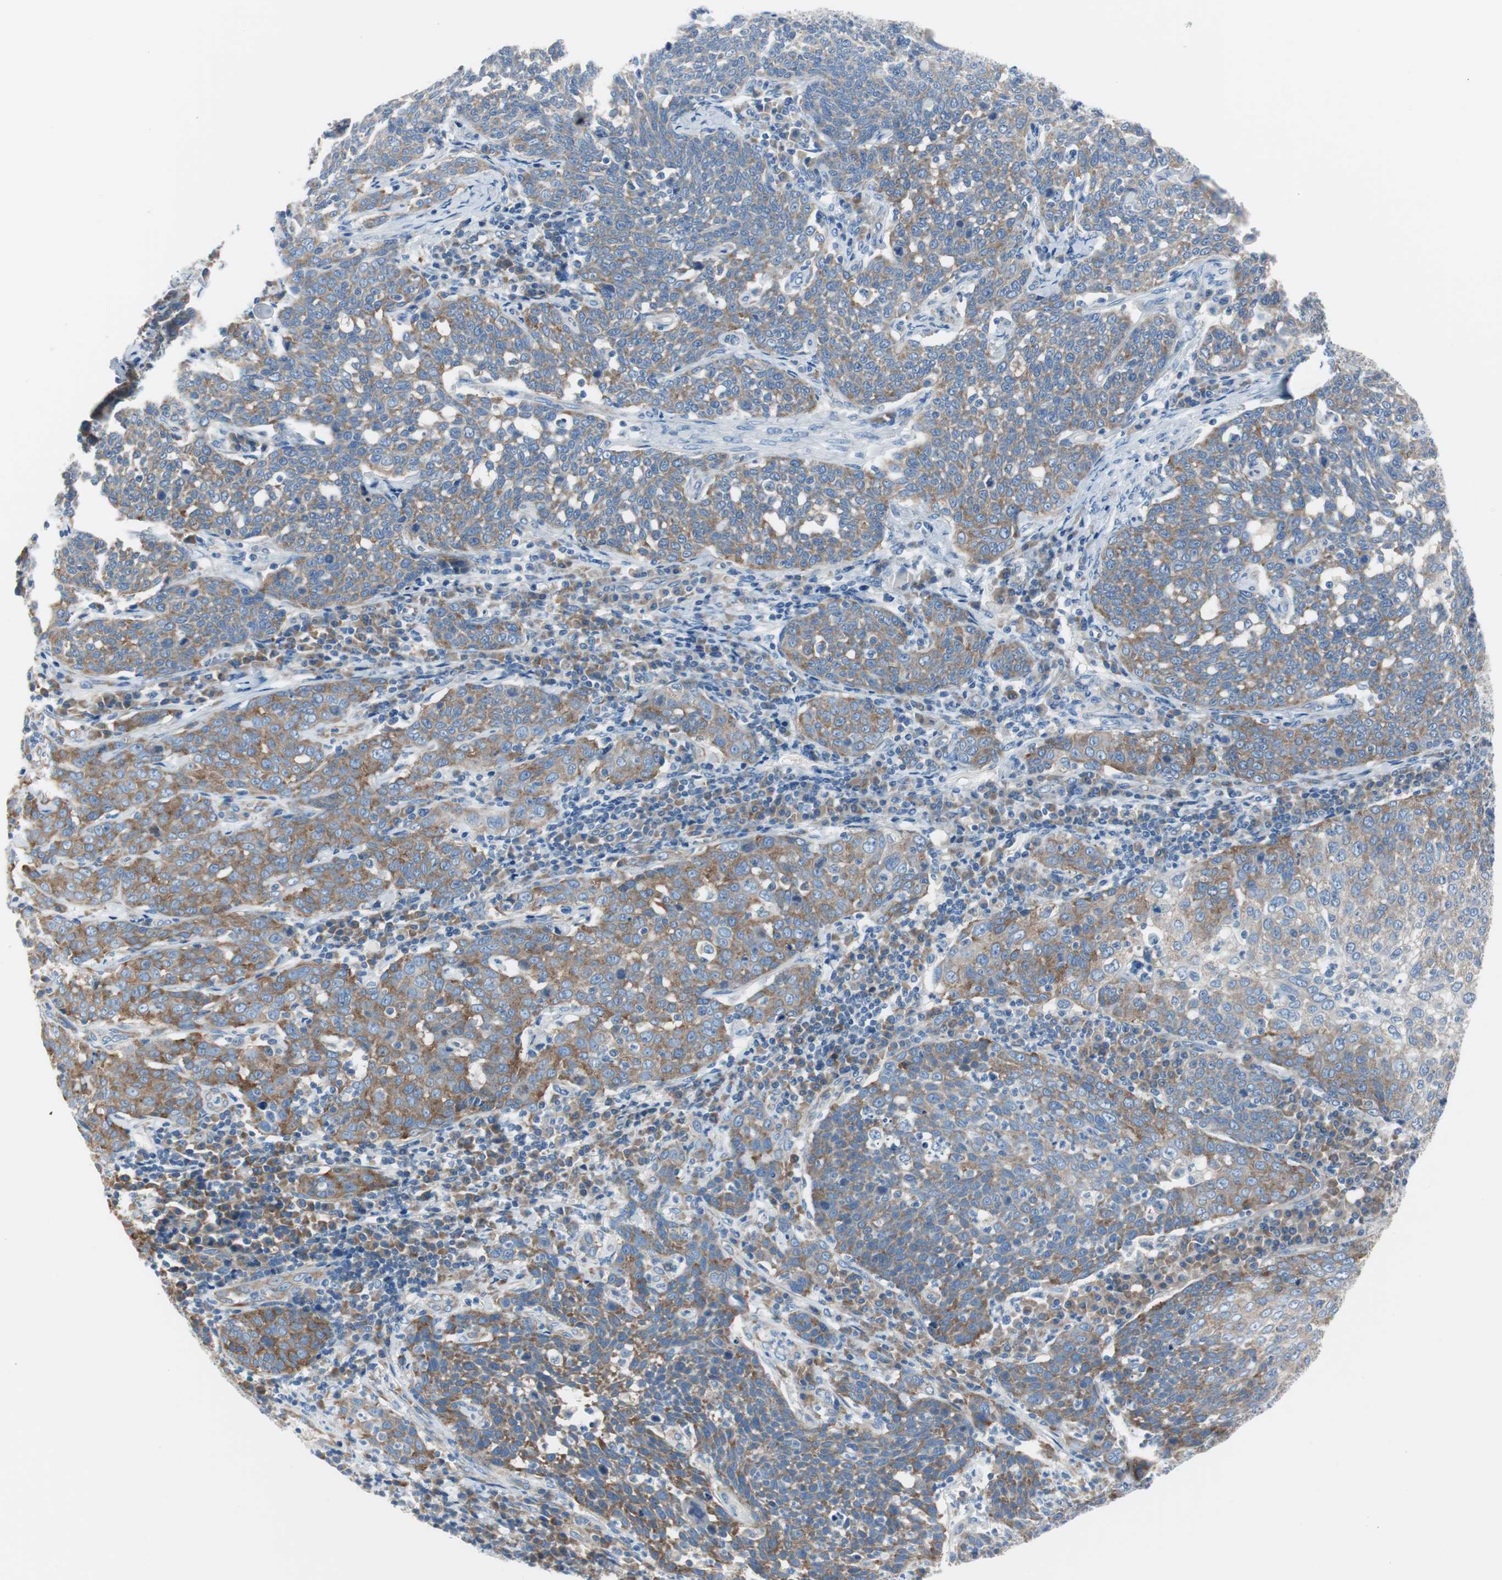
{"staining": {"intensity": "moderate", "quantity": ">75%", "location": "cytoplasmic/membranous"}, "tissue": "cervical cancer", "cell_type": "Tumor cells", "image_type": "cancer", "snomed": [{"axis": "morphology", "description": "Squamous cell carcinoma, NOS"}, {"axis": "topography", "description": "Cervix"}], "caption": "Immunohistochemistry (DAB (3,3'-diaminobenzidine)) staining of squamous cell carcinoma (cervical) exhibits moderate cytoplasmic/membranous protein expression in about >75% of tumor cells.", "gene": "RPS12", "patient": {"sex": "female", "age": 34}}